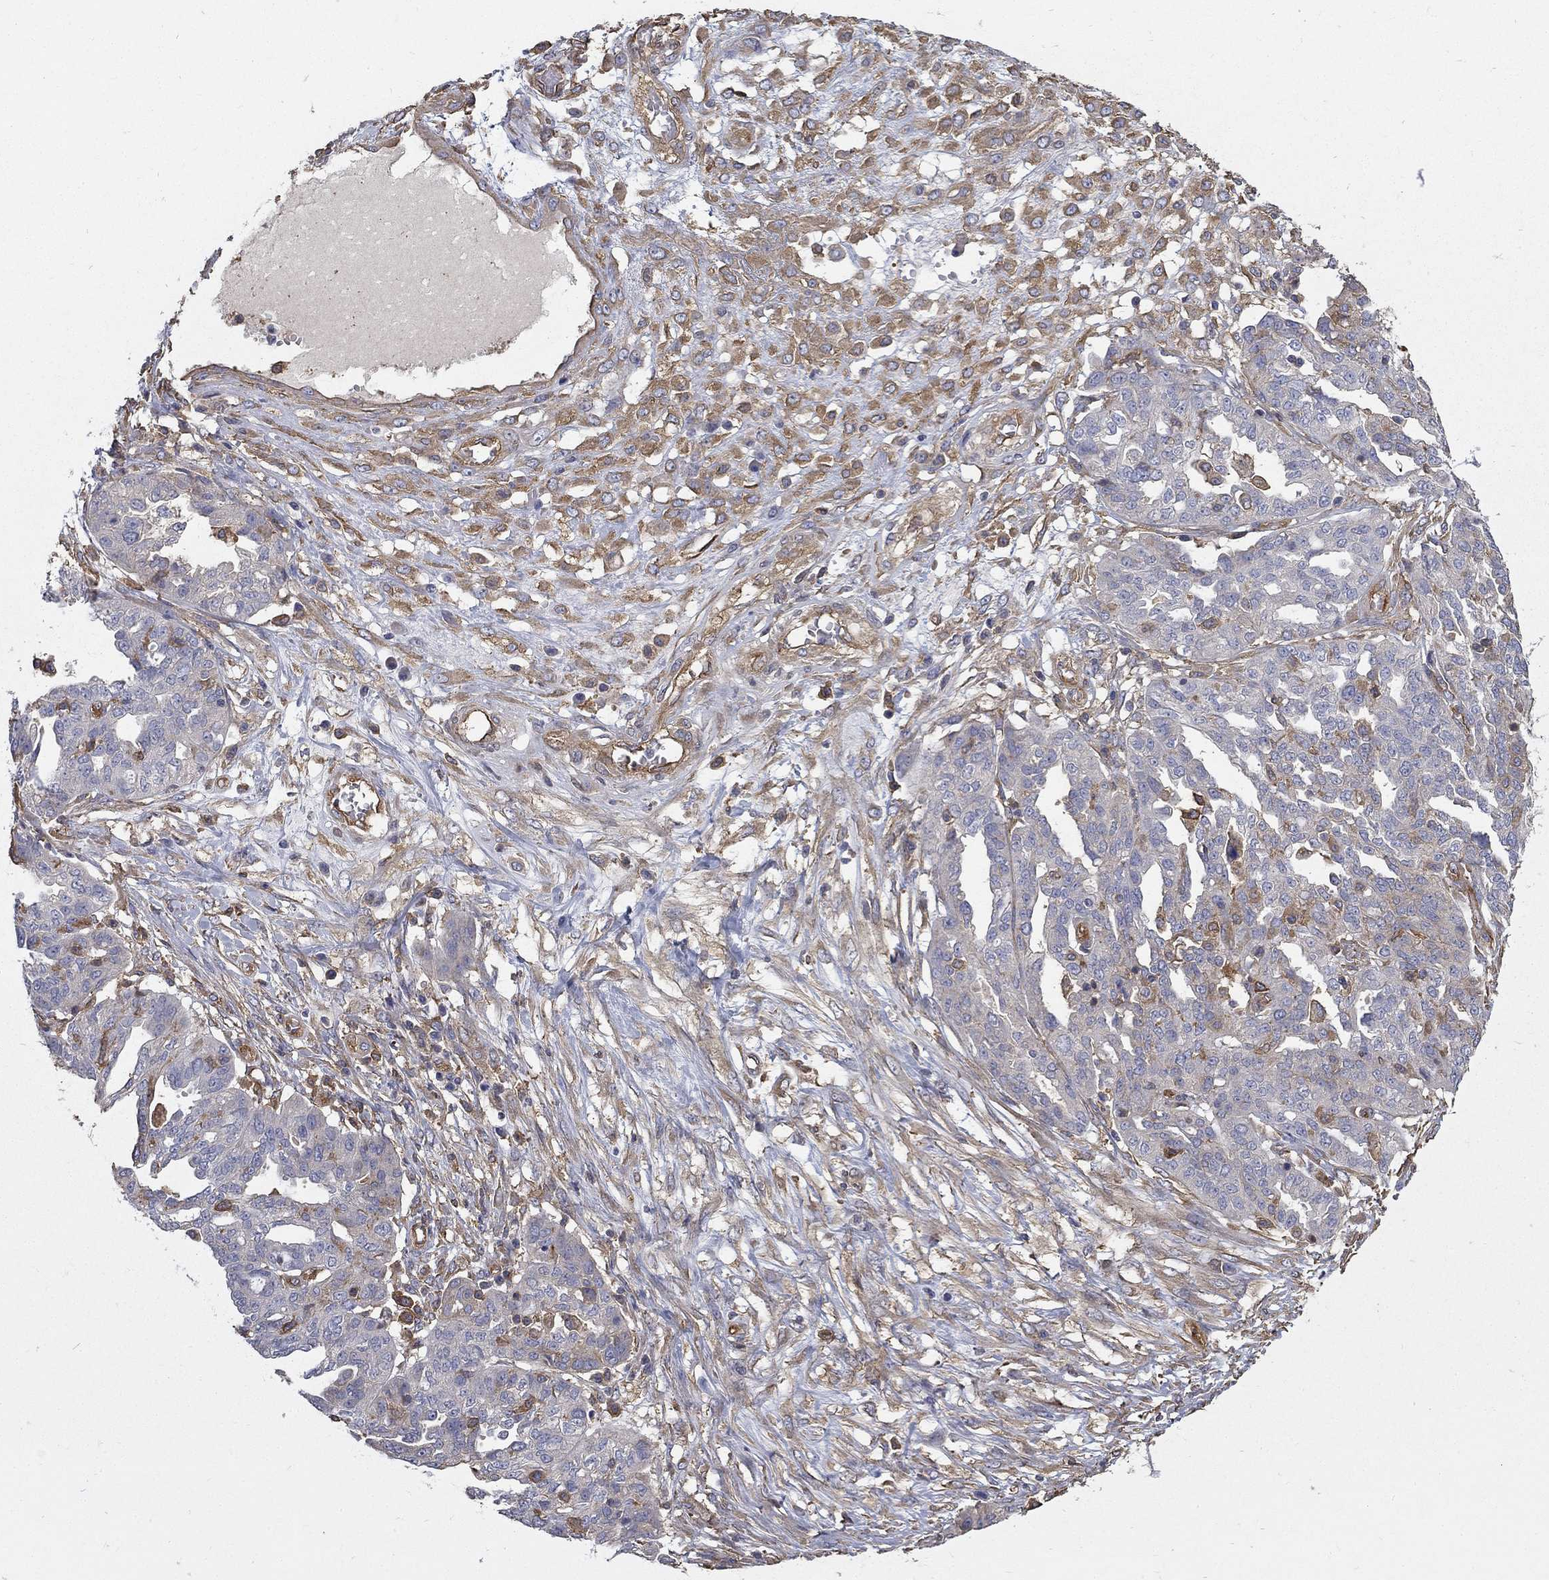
{"staining": {"intensity": "moderate", "quantity": "<25%", "location": "cytoplasmic/membranous"}, "tissue": "ovarian cancer", "cell_type": "Tumor cells", "image_type": "cancer", "snomed": [{"axis": "morphology", "description": "Cystadenocarcinoma, serous, NOS"}, {"axis": "topography", "description": "Ovary"}], "caption": "IHC of serous cystadenocarcinoma (ovarian) shows low levels of moderate cytoplasmic/membranous positivity in approximately <25% of tumor cells.", "gene": "DPYSL2", "patient": {"sex": "female", "age": 67}}